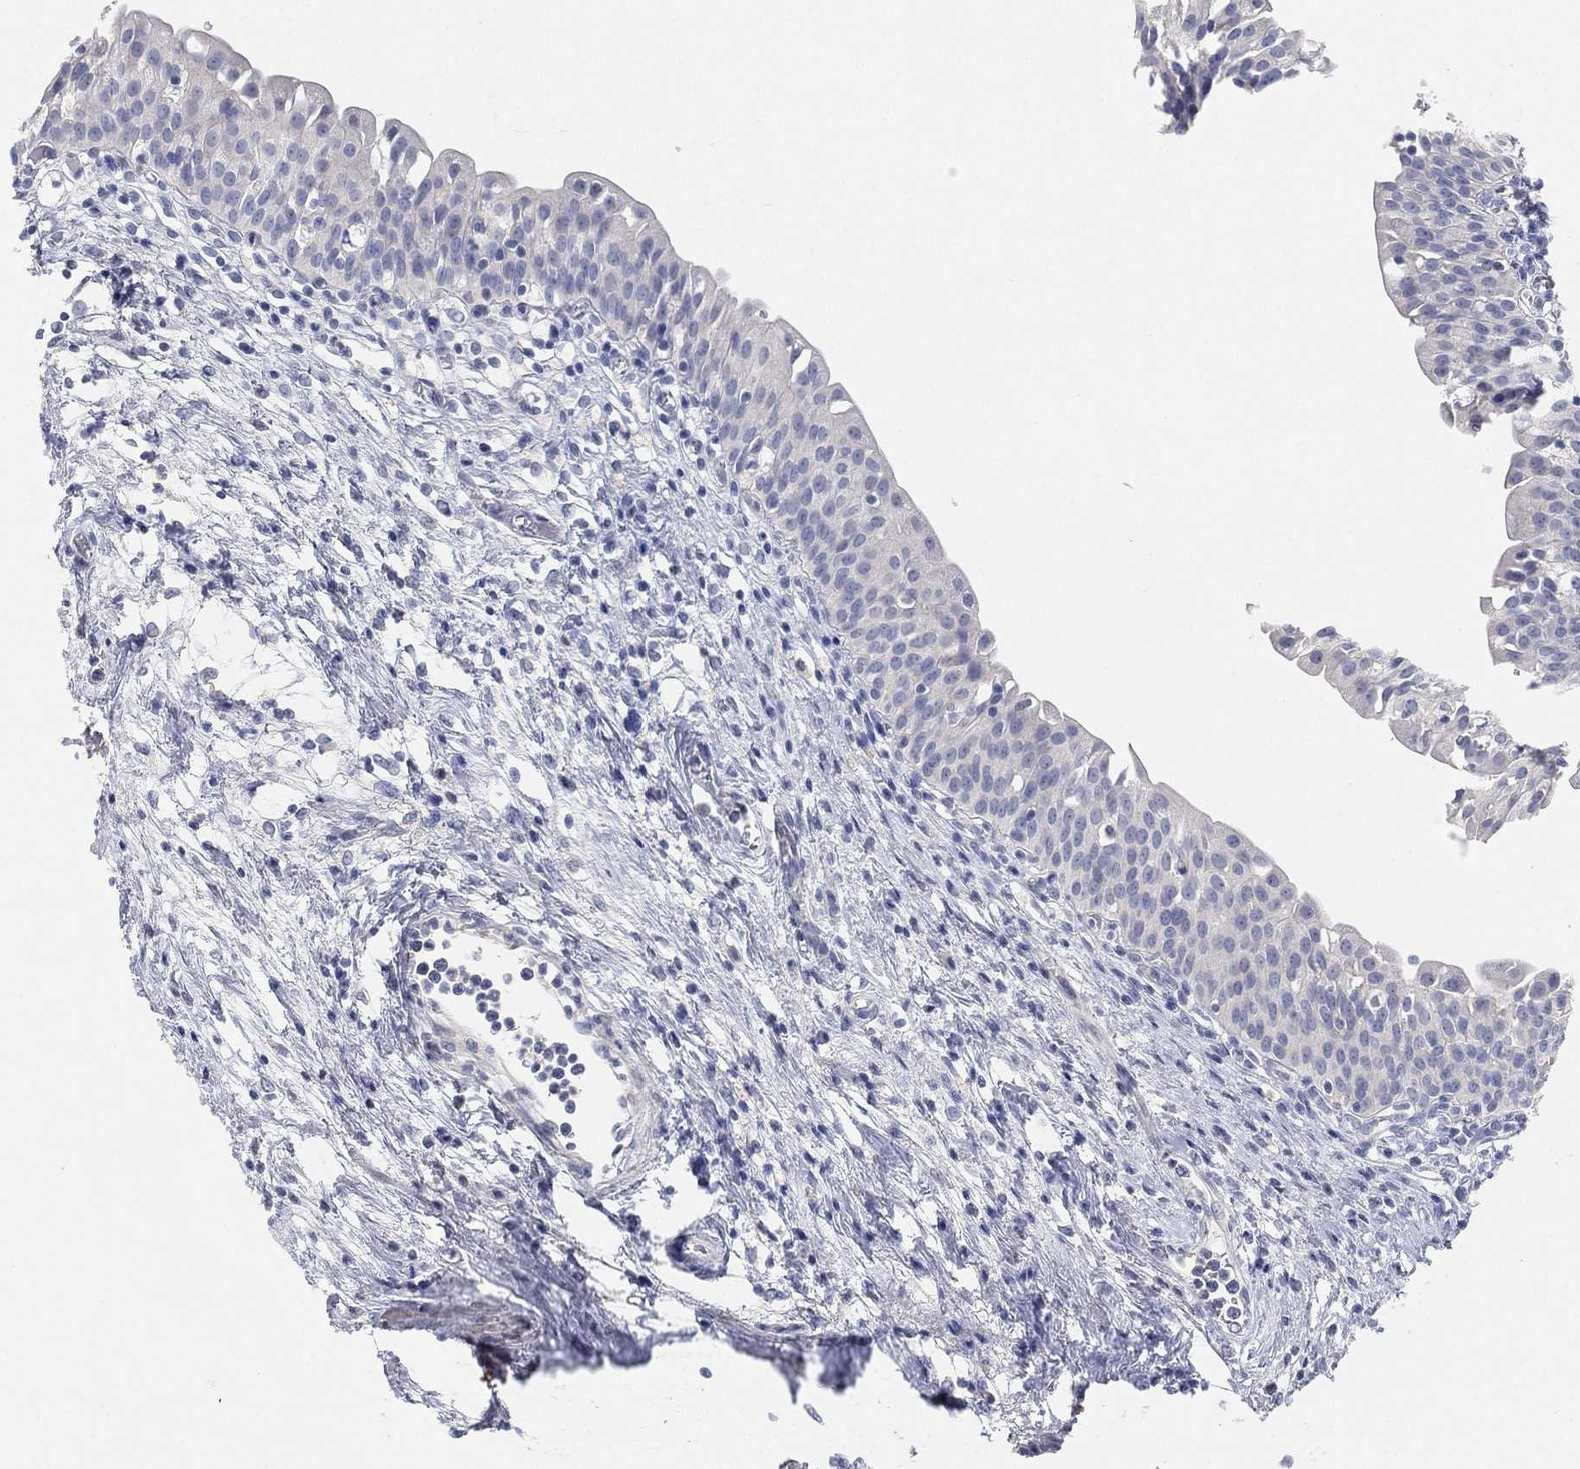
{"staining": {"intensity": "negative", "quantity": "none", "location": "none"}, "tissue": "urinary bladder", "cell_type": "Urothelial cells", "image_type": "normal", "snomed": [{"axis": "morphology", "description": "Normal tissue, NOS"}, {"axis": "topography", "description": "Urinary bladder"}], "caption": "Image shows no protein staining in urothelial cells of unremarkable urinary bladder.", "gene": "FAM187B", "patient": {"sex": "male", "age": 76}}